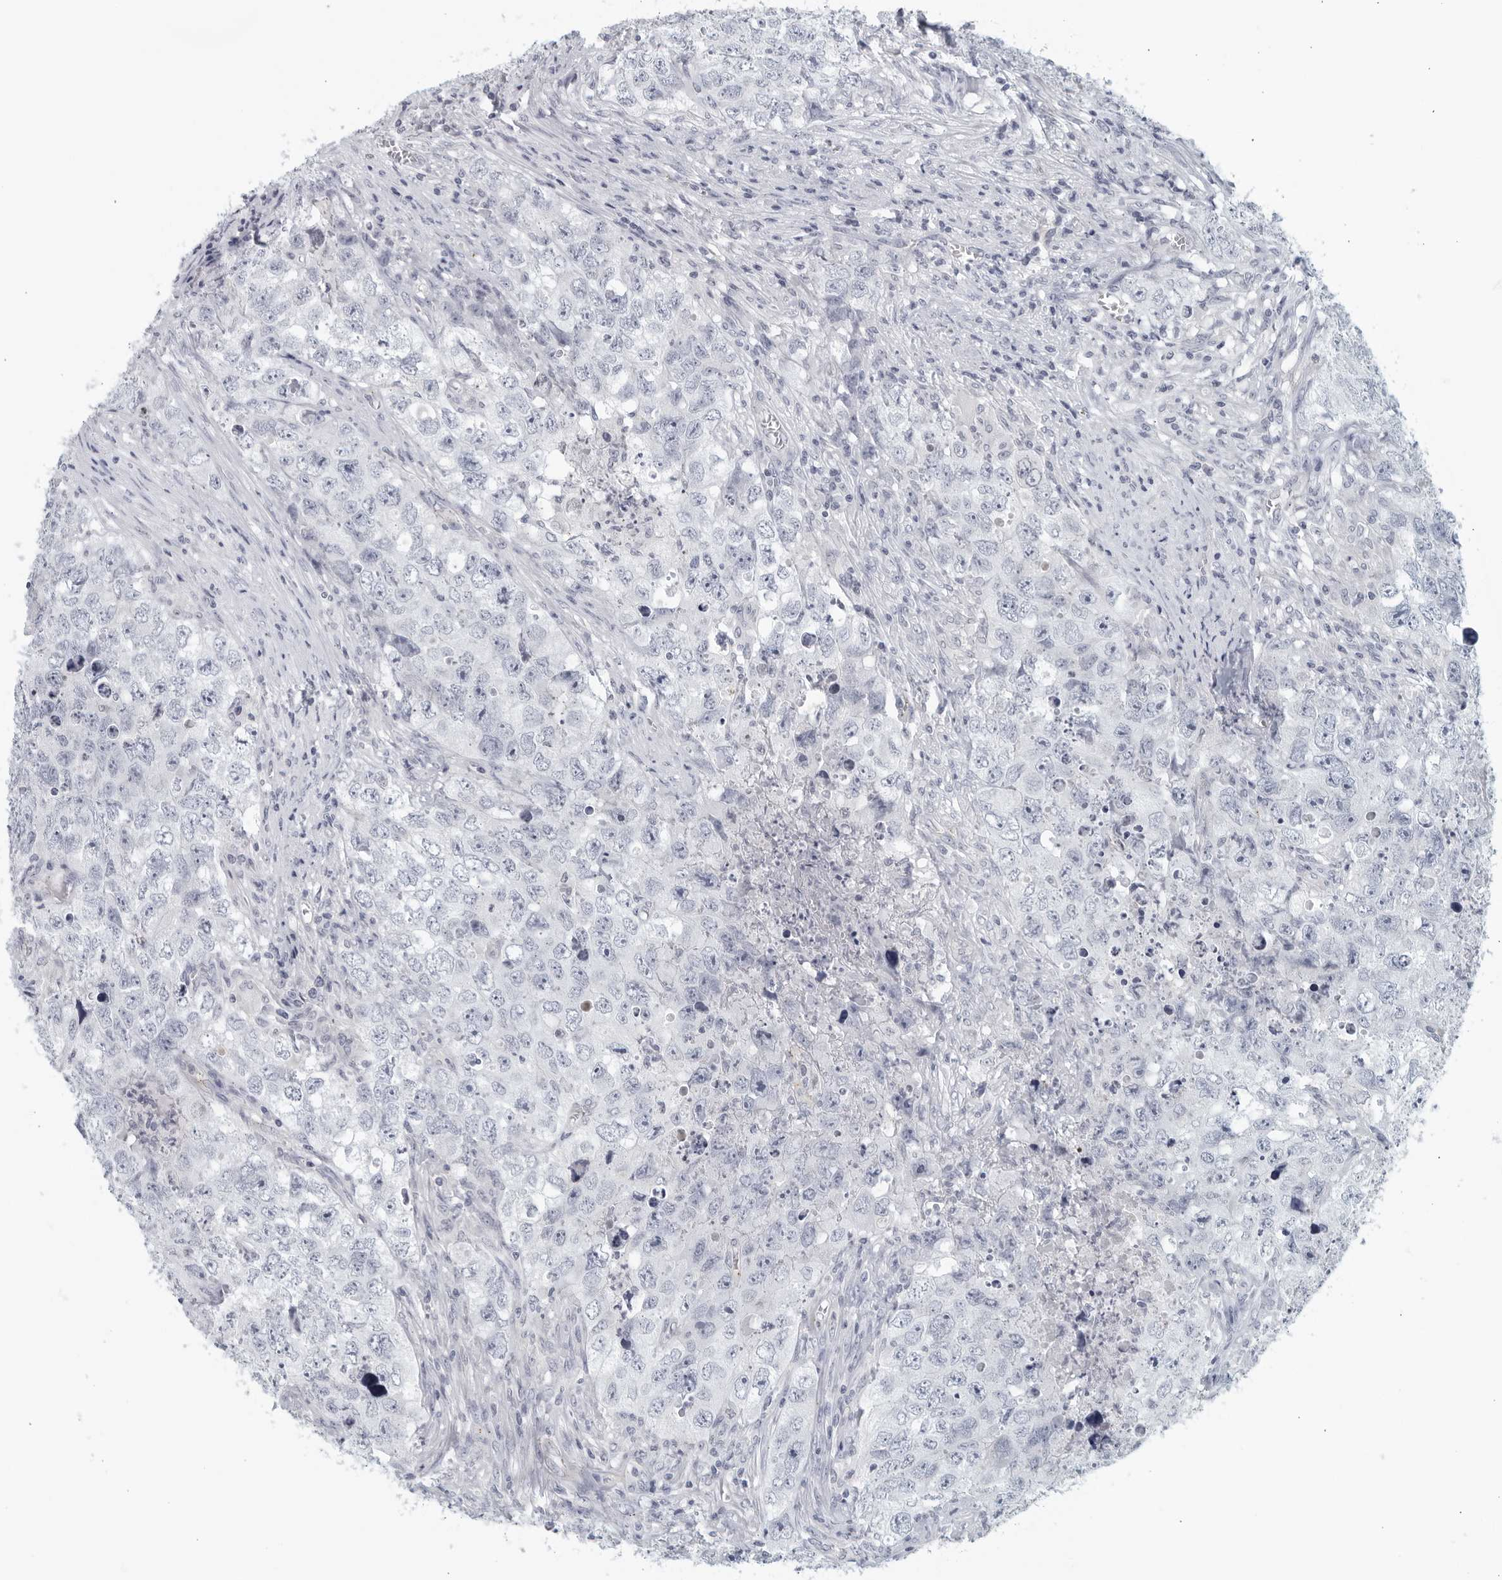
{"staining": {"intensity": "negative", "quantity": "none", "location": "none"}, "tissue": "testis cancer", "cell_type": "Tumor cells", "image_type": "cancer", "snomed": [{"axis": "morphology", "description": "Seminoma, NOS"}, {"axis": "morphology", "description": "Carcinoma, Embryonal, NOS"}, {"axis": "topography", "description": "Testis"}], "caption": "DAB (3,3'-diaminobenzidine) immunohistochemical staining of human testis seminoma exhibits no significant positivity in tumor cells. Nuclei are stained in blue.", "gene": "MATN1", "patient": {"sex": "male", "age": 43}}